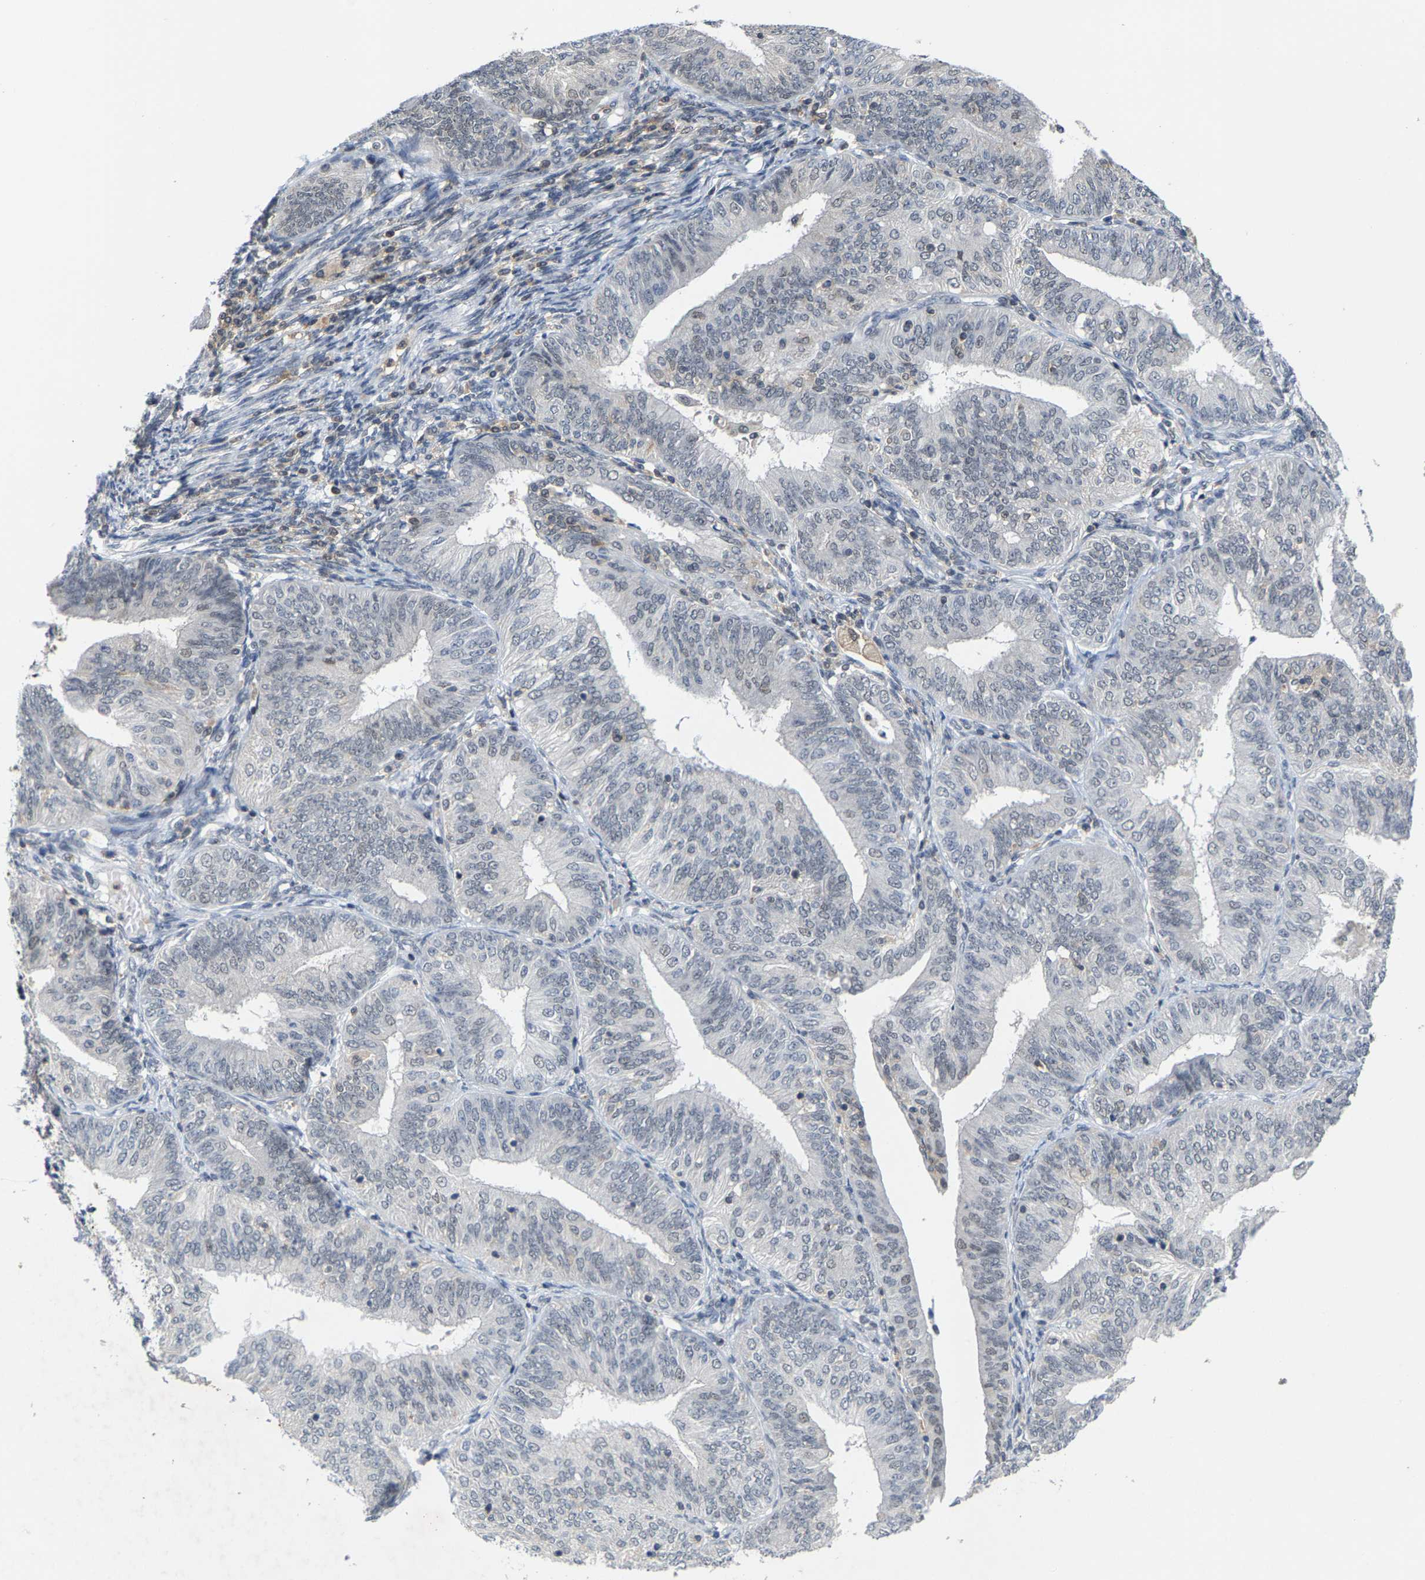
{"staining": {"intensity": "negative", "quantity": "none", "location": "none"}, "tissue": "endometrial cancer", "cell_type": "Tumor cells", "image_type": "cancer", "snomed": [{"axis": "morphology", "description": "Adenocarcinoma, NOS"}, {"axis": "topography", "description": "Endometrium"}], "caption": "Immunohistochemistry (IHC) photomicrograph of neoplastic tissue: human endometrial cancer (adenocarcinoma) stained with DAB (3,3'-diaminobenzidine) displays no significant protein expression in tumor cells.", "gene": "FGD3", "patient": {"sex": "female", "age": 58}}